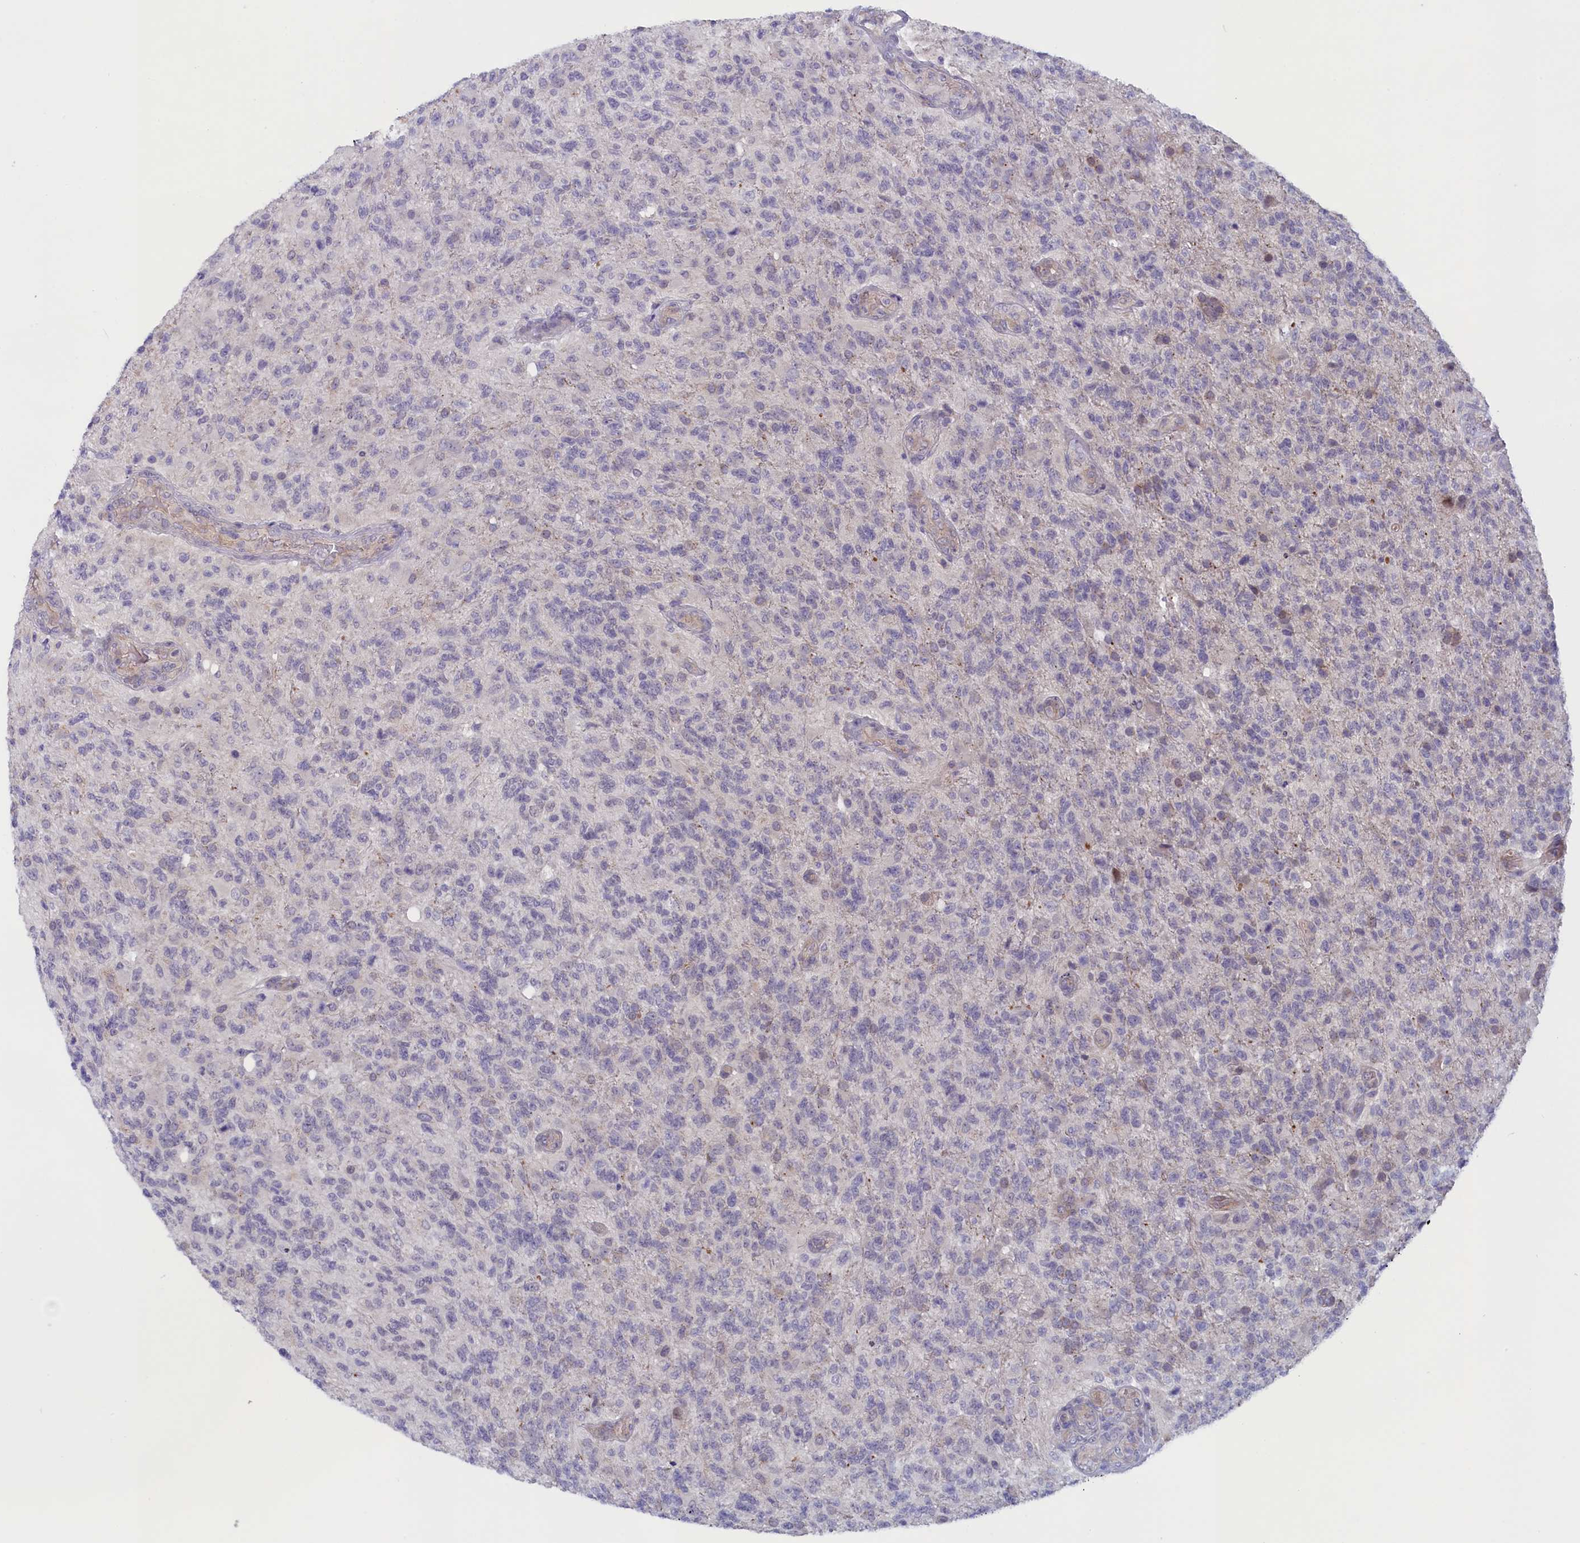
{"staining": {"intensity": "negative", "quantity": "none", "location": "none"}, "tissue": "glioma", "cell_type": "Tumor cells", "image_type": "cancer", "snomed": [{"axis": "morphology", "description": "Glioma, malignant, High grade"}, {"axis": "topography", "description": "Brain"}], "caption": "The micrograph reveals no significant staining in tumor cells of glioma.", "gene": "IGFALS", "patient": {"sex": "male", "age": 56}}